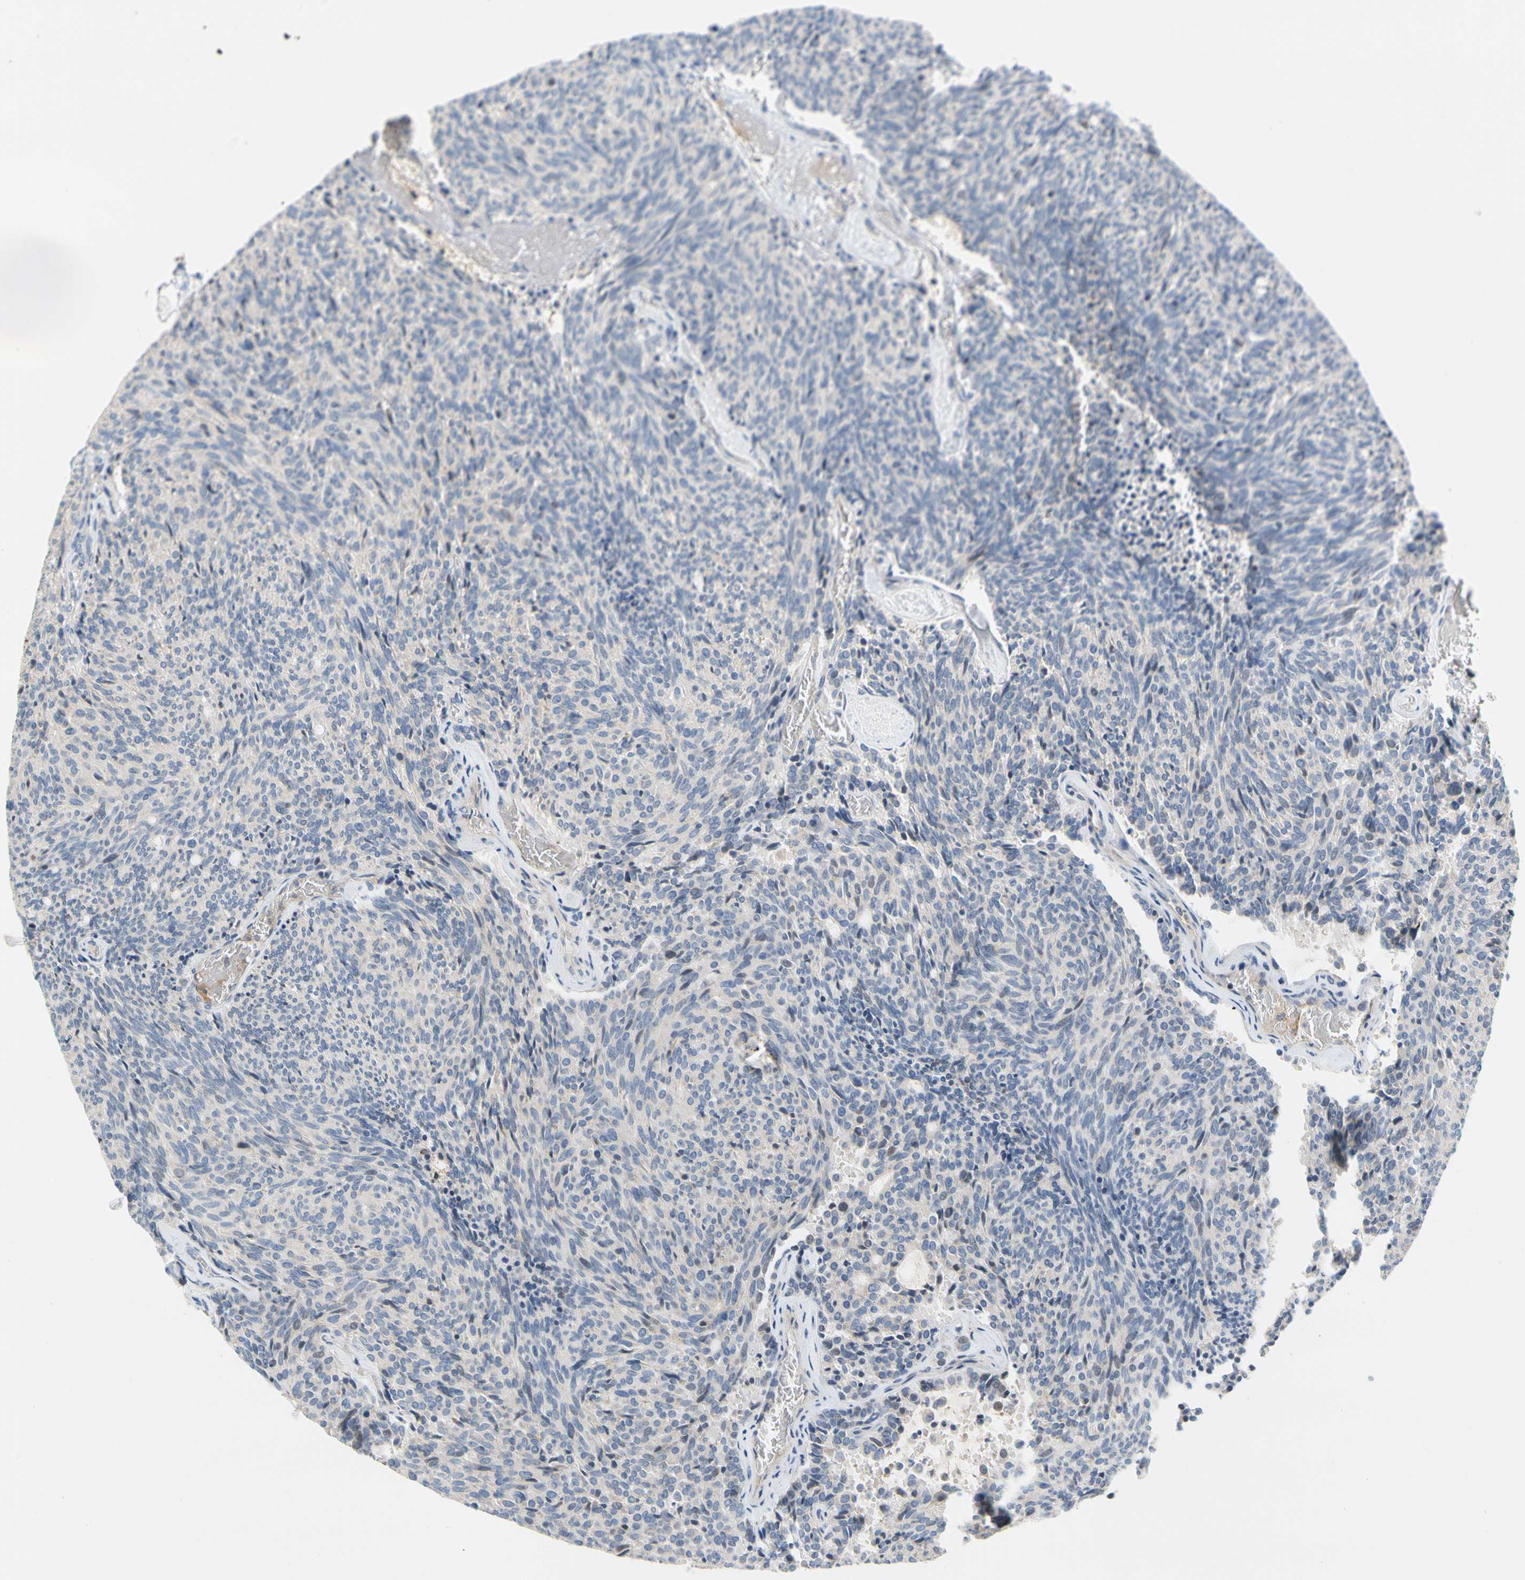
{"staining": {"intensity": "negative", "quantity": "none", "location": "none"}, "tissue": "carcinoid", "cell_type": "Tumor cells", "image_type": "cancer", "snomed": [{"axis": "morphology", "description": "Carcinoid, malignant, NOS"}, {"axis": "topography", "description": "Pancreas"}], "caption": "Immunohistochemistry (IHC) image of human carcinoid stained for a protein (brown), which demonstrates no positivity in tumor cells.", "gene": "SP140", "patient": {"sex": "female", "age": 54}}